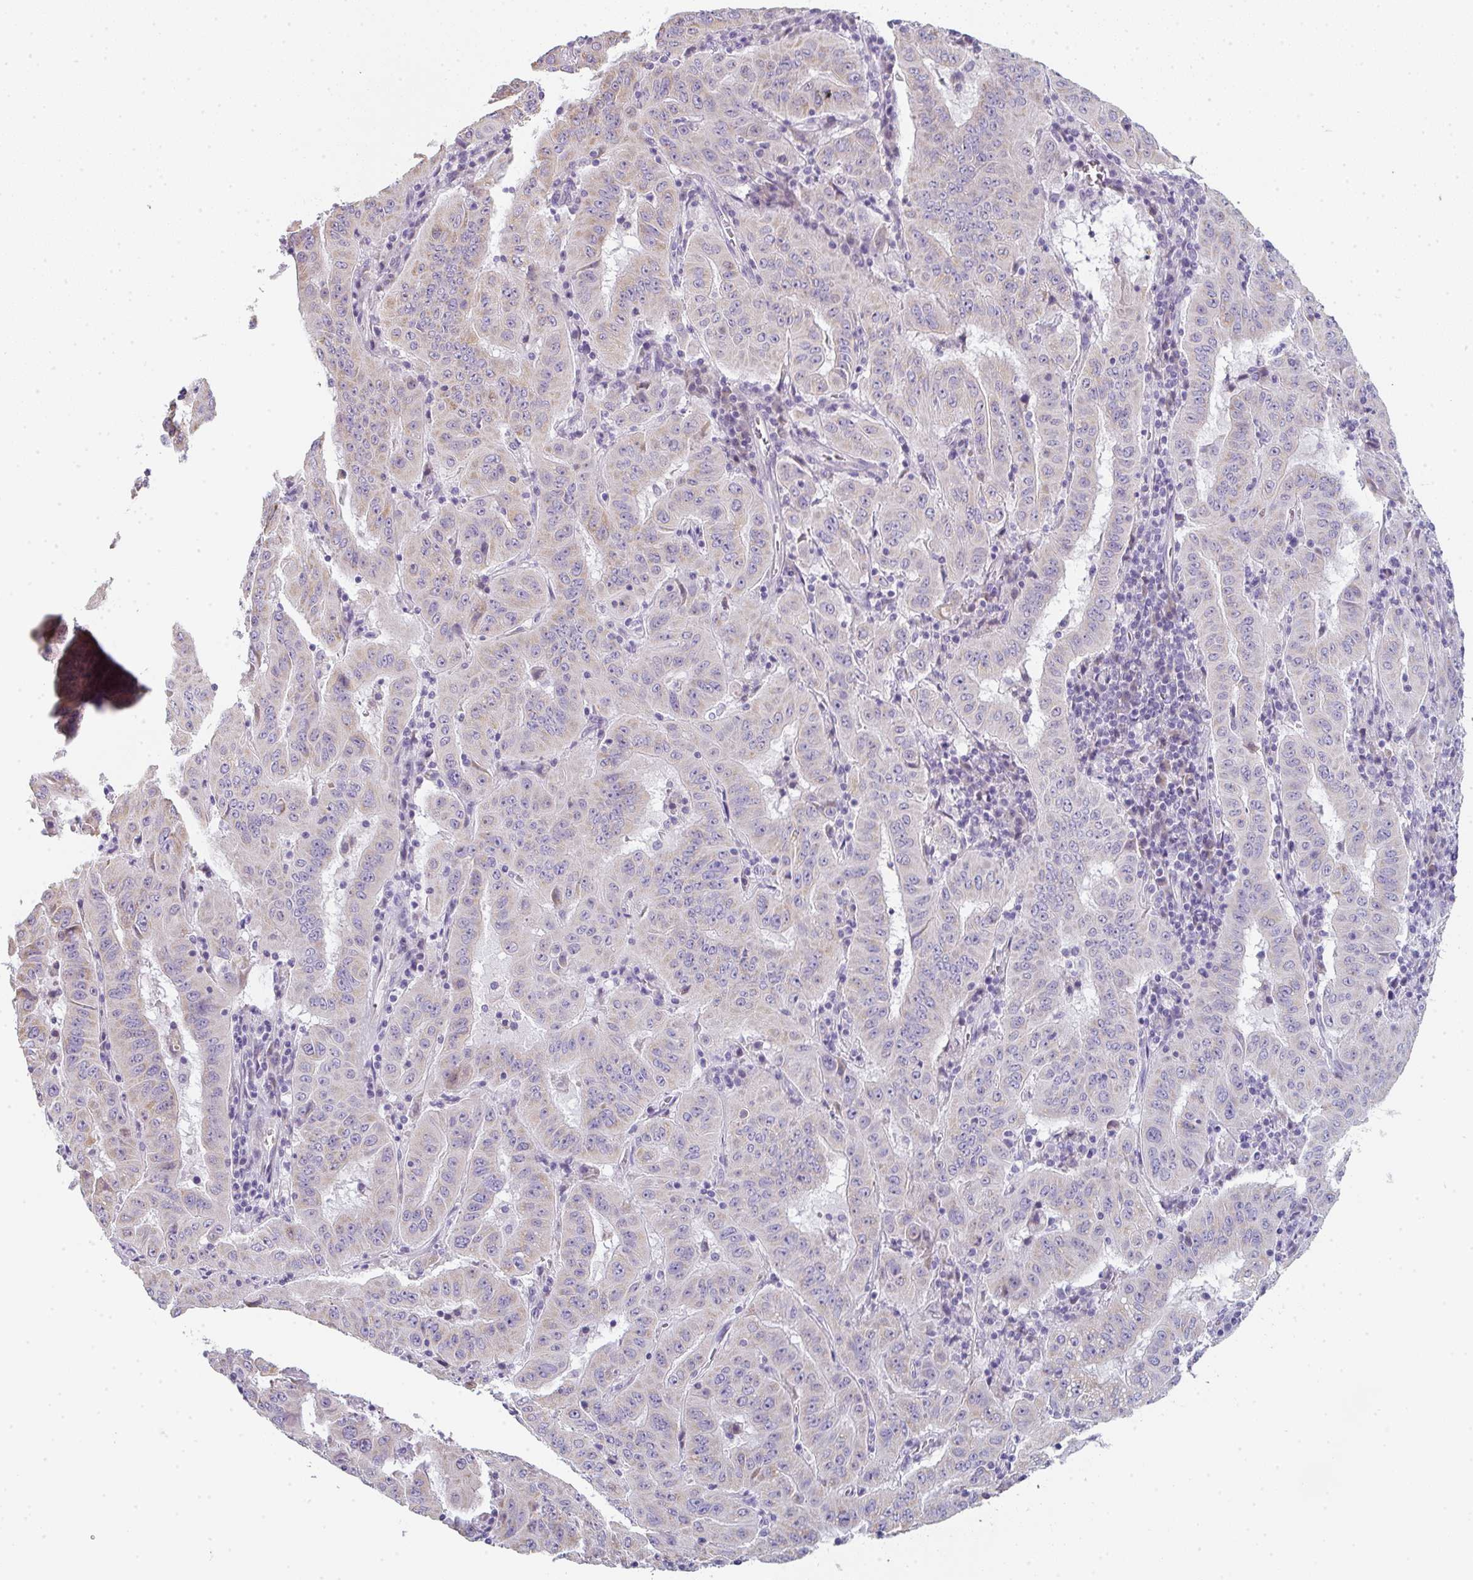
{"staining": {"intensity": "moderate", "quantity": "<25%", "location": "cytoplasmic/membranous"}, "tissue": "pancreatic cancer", "cell_type": "Tumor cells", "image_type": "cancer", "snomed": [{"axis": "morphology", "description": "Adenocarcinoma, NOS"}, {"axis": "topography", "description": "Pancreas"}], "caption": "Pancreatic cancer (adenocarcinoma) stained with immunohistochemistry demonstrates moderate cytoplasmic/membranous positivity in approximately <25% of tumor cells. The protein of interest is stained brown, and the nuclei are stained in blue (DAB (3,3'-diaminobenzidine) IHC with brightfield microscopy, high magnification).", "gene": "CACNA1S", "patient": {"sex": "male", "age": 63}}